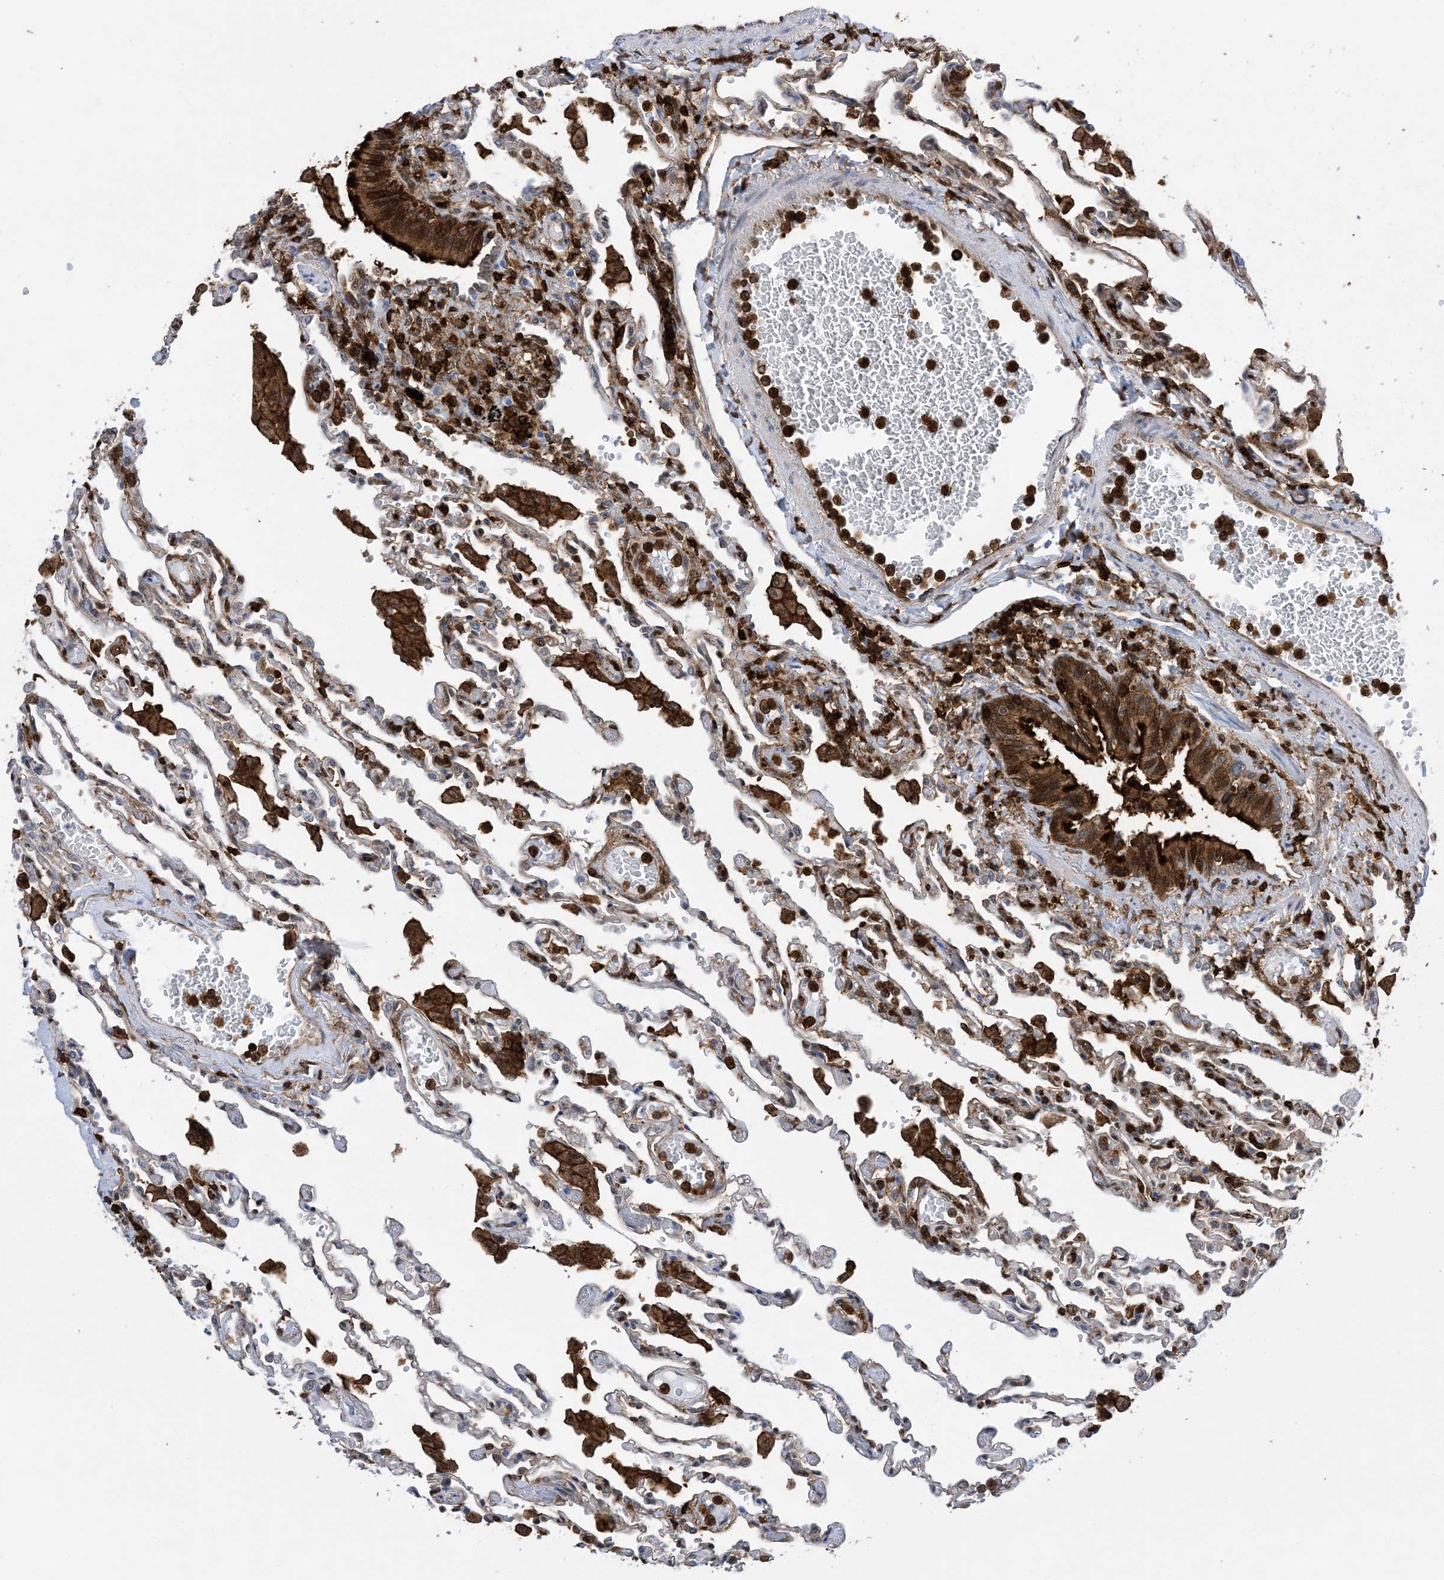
{"staining": {"intensity": "strong", "quantity": "<25%", "location": "cytoplasmic/membranous"}, "tissue": "lung", "cell_type": "Alveolar cells", "image_type": "normal", "snomed": [{"axis": "morphology", "description": "Normal tissue, NOS"}, {"axis": "topography", "description": "Bronchus"}, {"axis": "topography", "description": "Lung"}], "caption": "Immunohistochemistry (IHC) of benign lung displays medium levels of strong cytoplasmic/membranous expression in approximately <25% of alveolar cells.", "gene": "ANXA1", "patient": {"sex": "female", "age": 49}}